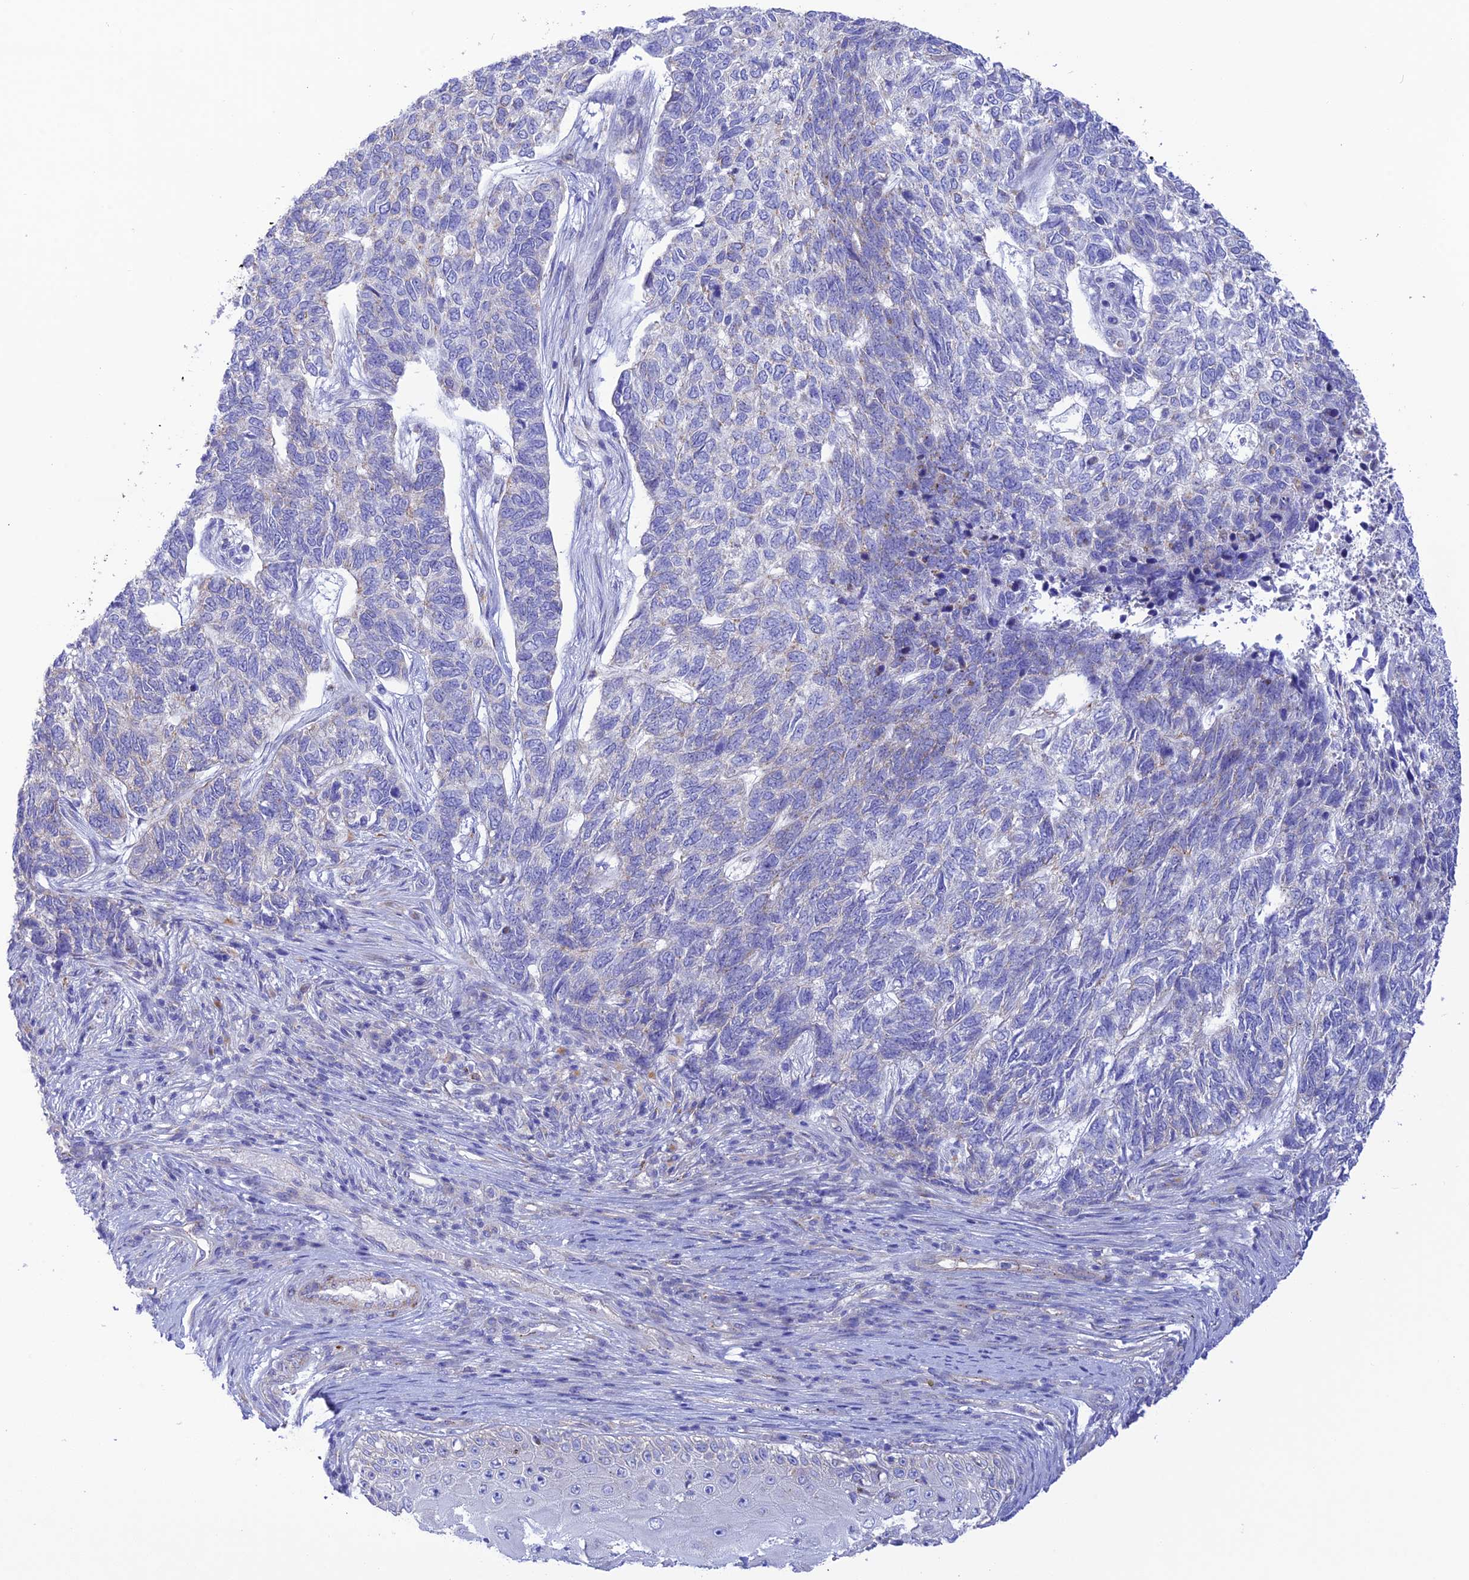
{"staining": {"intensity": "negative", "quantity": "none", "location": "none"}, "tissue": "skin cancer", "cell_type": "Tumor cells", "image_type": "cancer", "snomed": [{"axis": "morphology", "description": "Basal cell carcinoma"}, {"axis": "topography", "description": "Skin"}], "caption": "Immunohistochemical staining of human basal cell carcinoma (skin) displays no significant positivity in tumor cells. (Immunohistochemistry (ihc), brightfield microscopy, high magnification).", "gene": "CHSY3", "patient": {"sex": "female", "age": 65}}